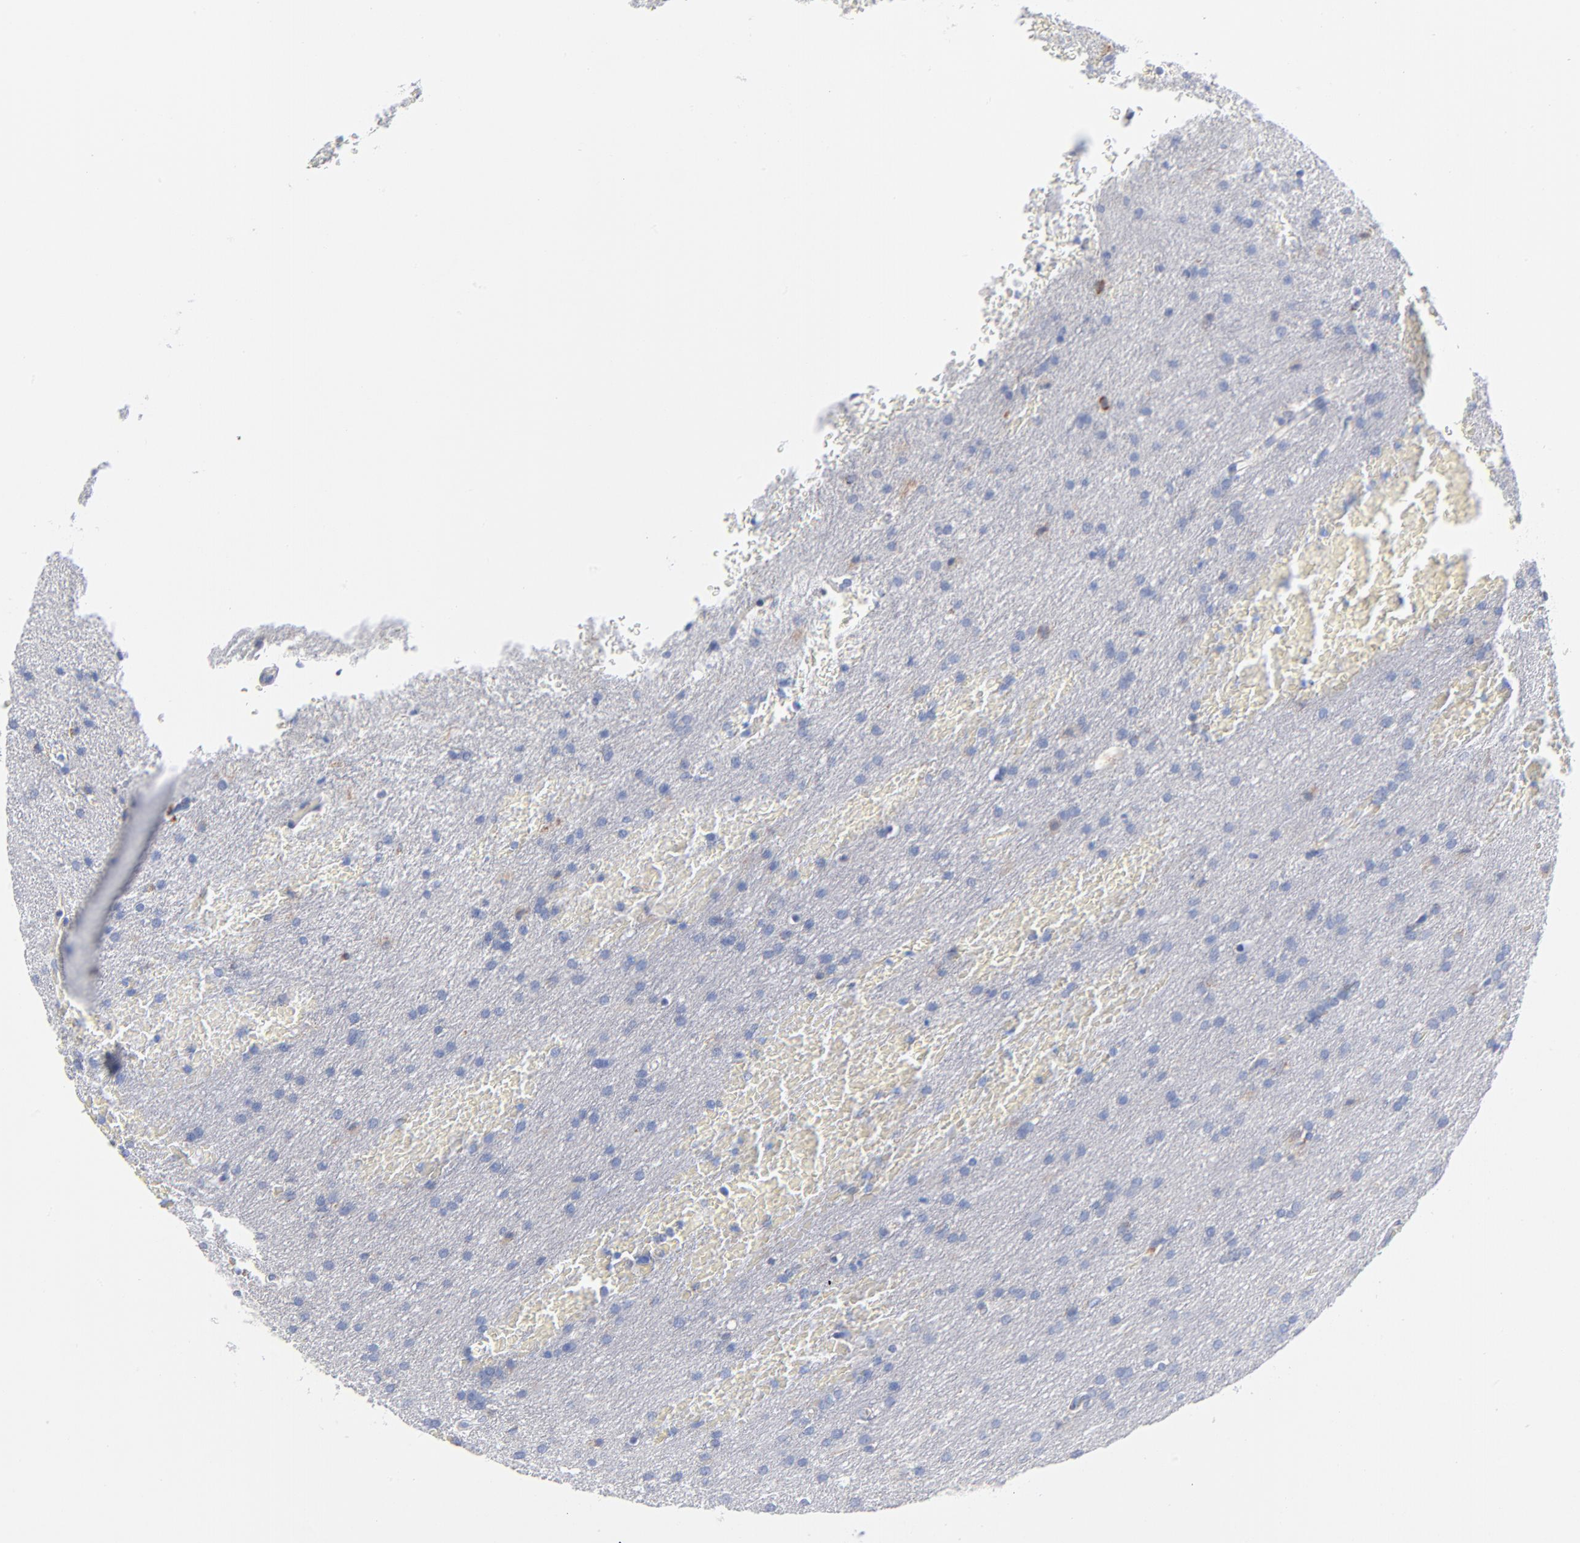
{"staining": {"intensity": "negative", "quantity": "none", "location": "none"}, "tissue": "glioma", "cell_type": "Tumor cells", "image_type": "cancer", "snomed": [{"axis": "morphology", "description": "Glioma, malignant, Low grade"}, {"axis": "topography", "description": "Brain"}], "caption": "This is an immunohistochemistry (IHC) photomicrograph of human glioma. There is no positivity in tumor cells.", "gene": "CHCHD10", "patient": {"sex": "female", "age": 32}}